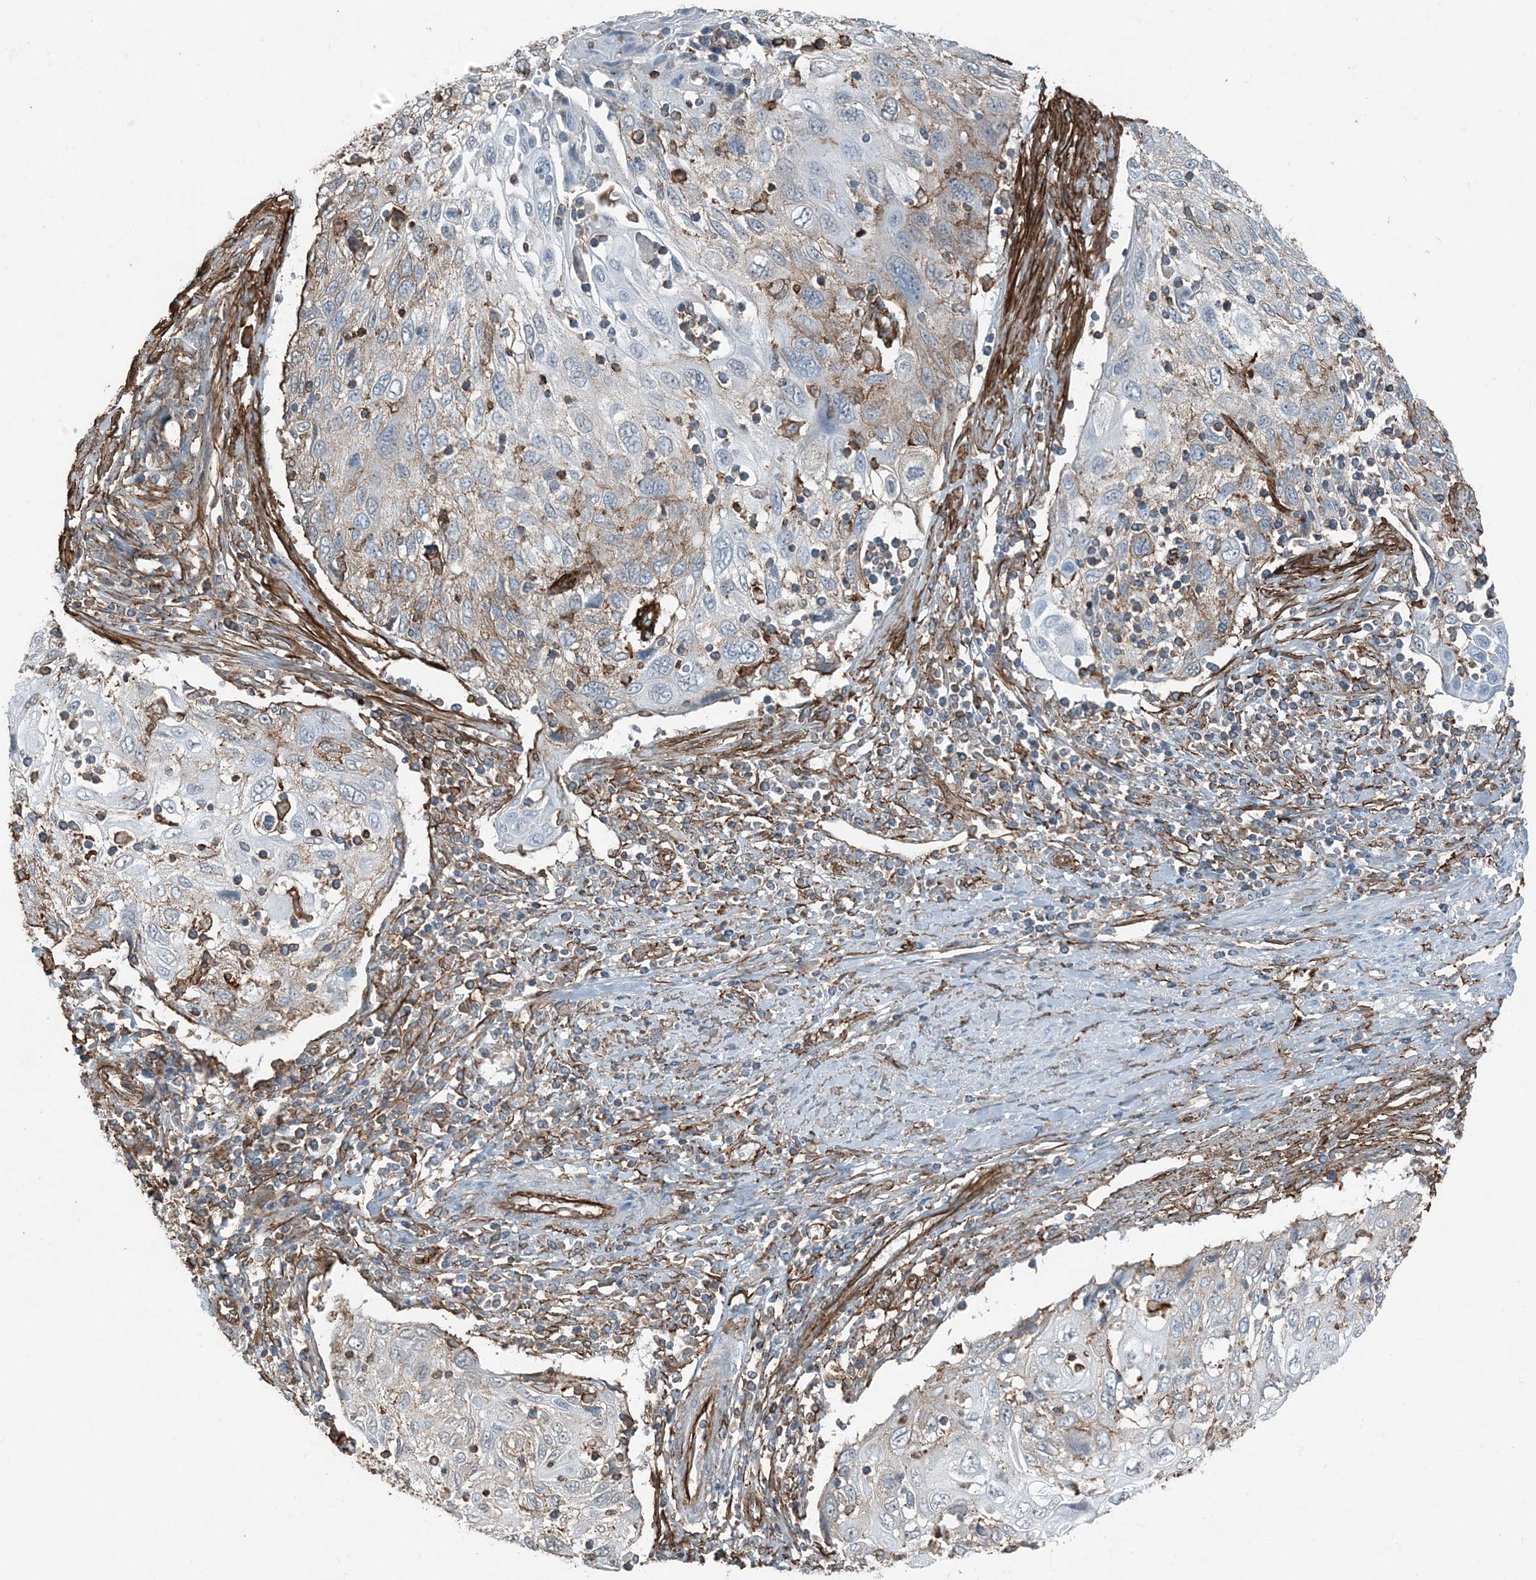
{"staining": {"intensity": "weak", "quantity": "<25%", "location": "cytoplasmic/membranous"}, "tissue": "cervical cancer", "cell_type": "Tumor cells", "image_type": "cancer", "snomed": [{"axis": "morphology", "description": "Squamous cell carcinoma, NOS"}, {"axis": "topography", "description": "Cervix"}], "caption": "This image is of squamous cell carcinoma (cervical) stained with IHC to label a protein in brown with the nuclei are counter-stained blue. There is no staining in tumor cells.", "gene": "APOBEC3C", "patient": {"sex": "female", "age": 70}}